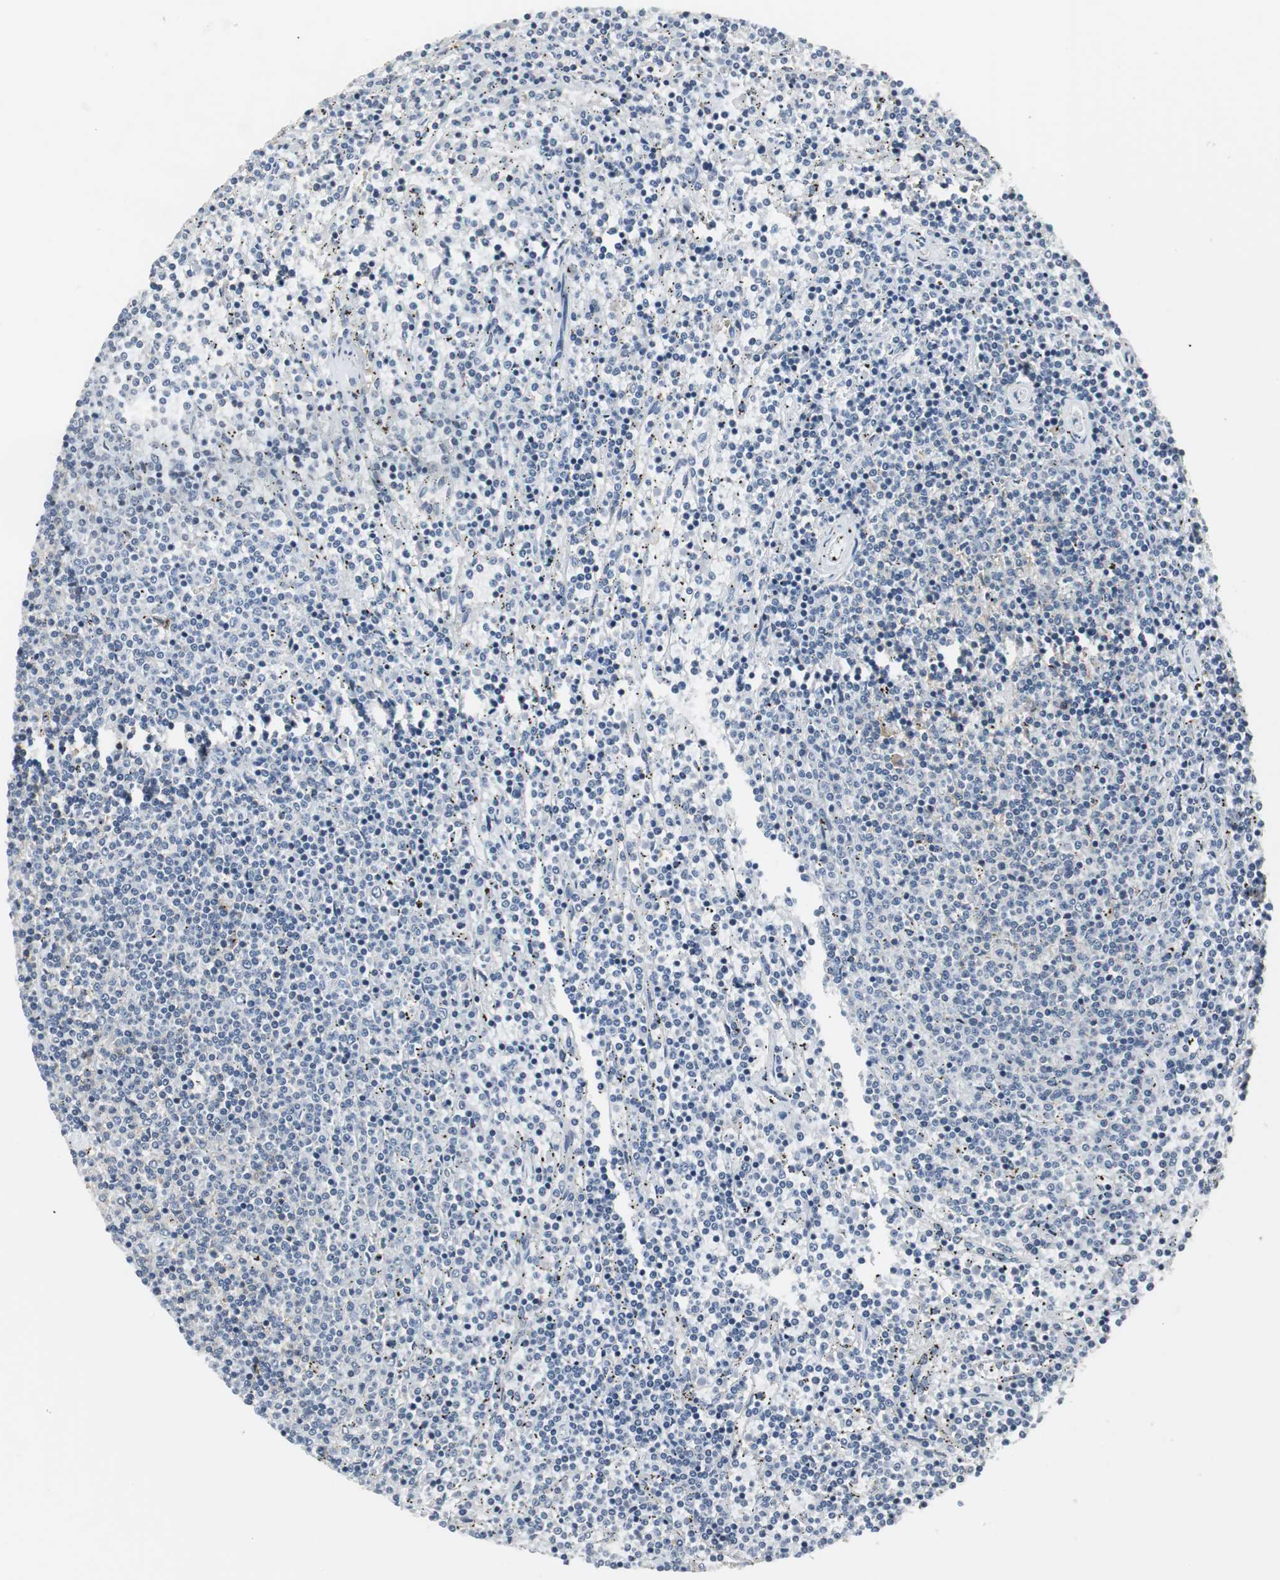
{"staining": {"intensity": "negative", "quantity": "none", "location": "none"}, "tissue": "lymphoma", "cell_type": "Tumor cells", "image_type": "cancer", "snomed": [{"axis": "morphology", "description": "Malignant lymphoma, non-Hodgkin's type, Low grade"}, {"axis": "topography", "description": "Spleen"}], "caption": "Immunohistochemical staining of human malignant lymphoma, non-Hodgkin's type (low-grade) shows no significant positivity in tumor cells.", "gene": "SLC2A5", "patient": {"sex": "female", "age": 50}}